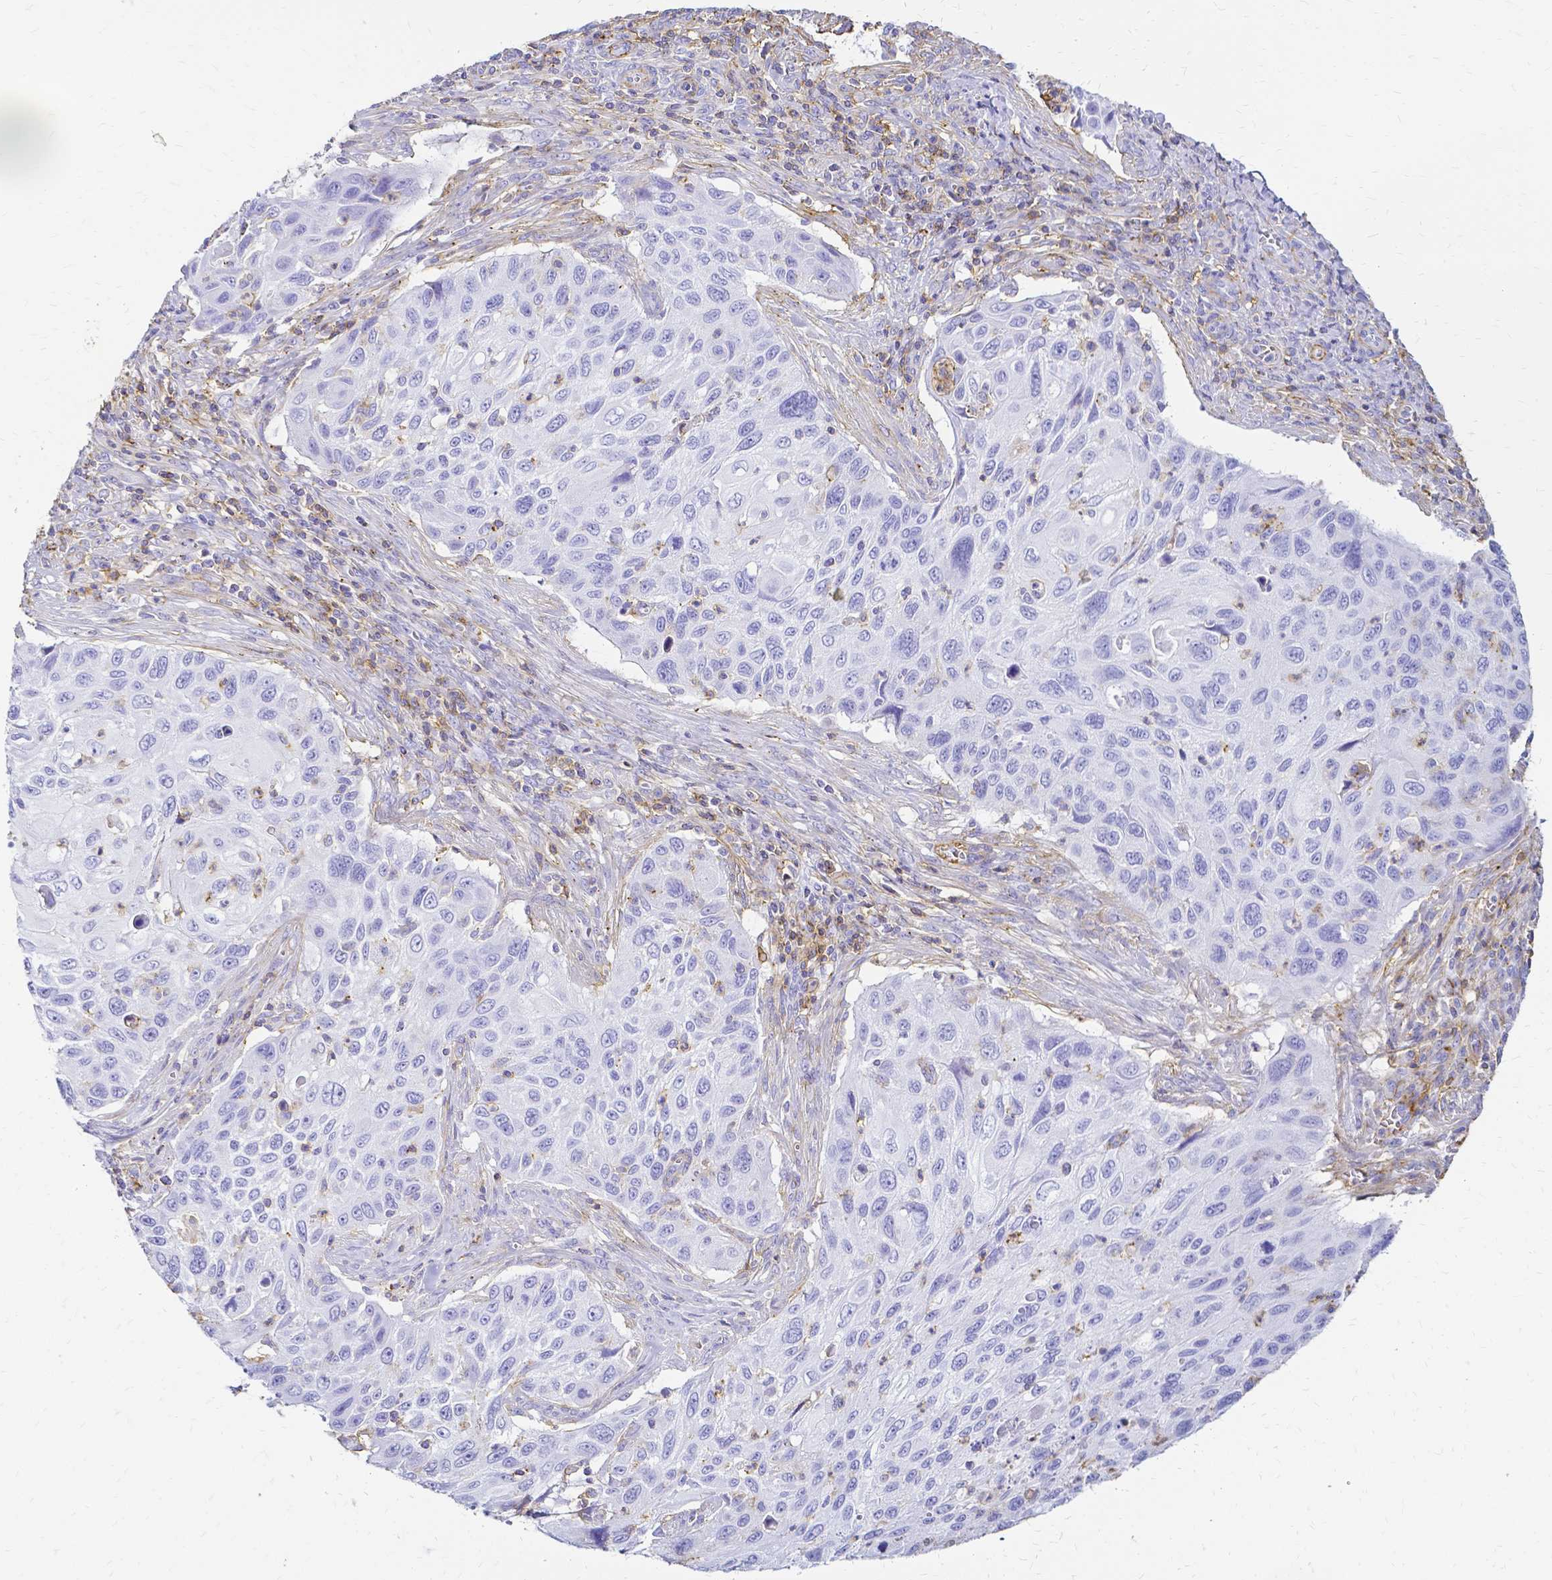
{"staining": {"intensity": "negative", "quantity": "none", "location": "none"}, "tissue": "cervical cancer", "cell_type": "Tumor cells", "image_type": "cancer", "snomed": [{"axis": "morphology", "description": "Squamous cell carcinoma, NOS"}, {"axis": "topography", "description": "Cervix"}], "caption": "Photomicrograph shows no protein expression in tumor cells of squamous cell carcinoma (cervical) tissue.", "gene": "HSPA12A", "patient": {"sex": "female", "age": 70}}